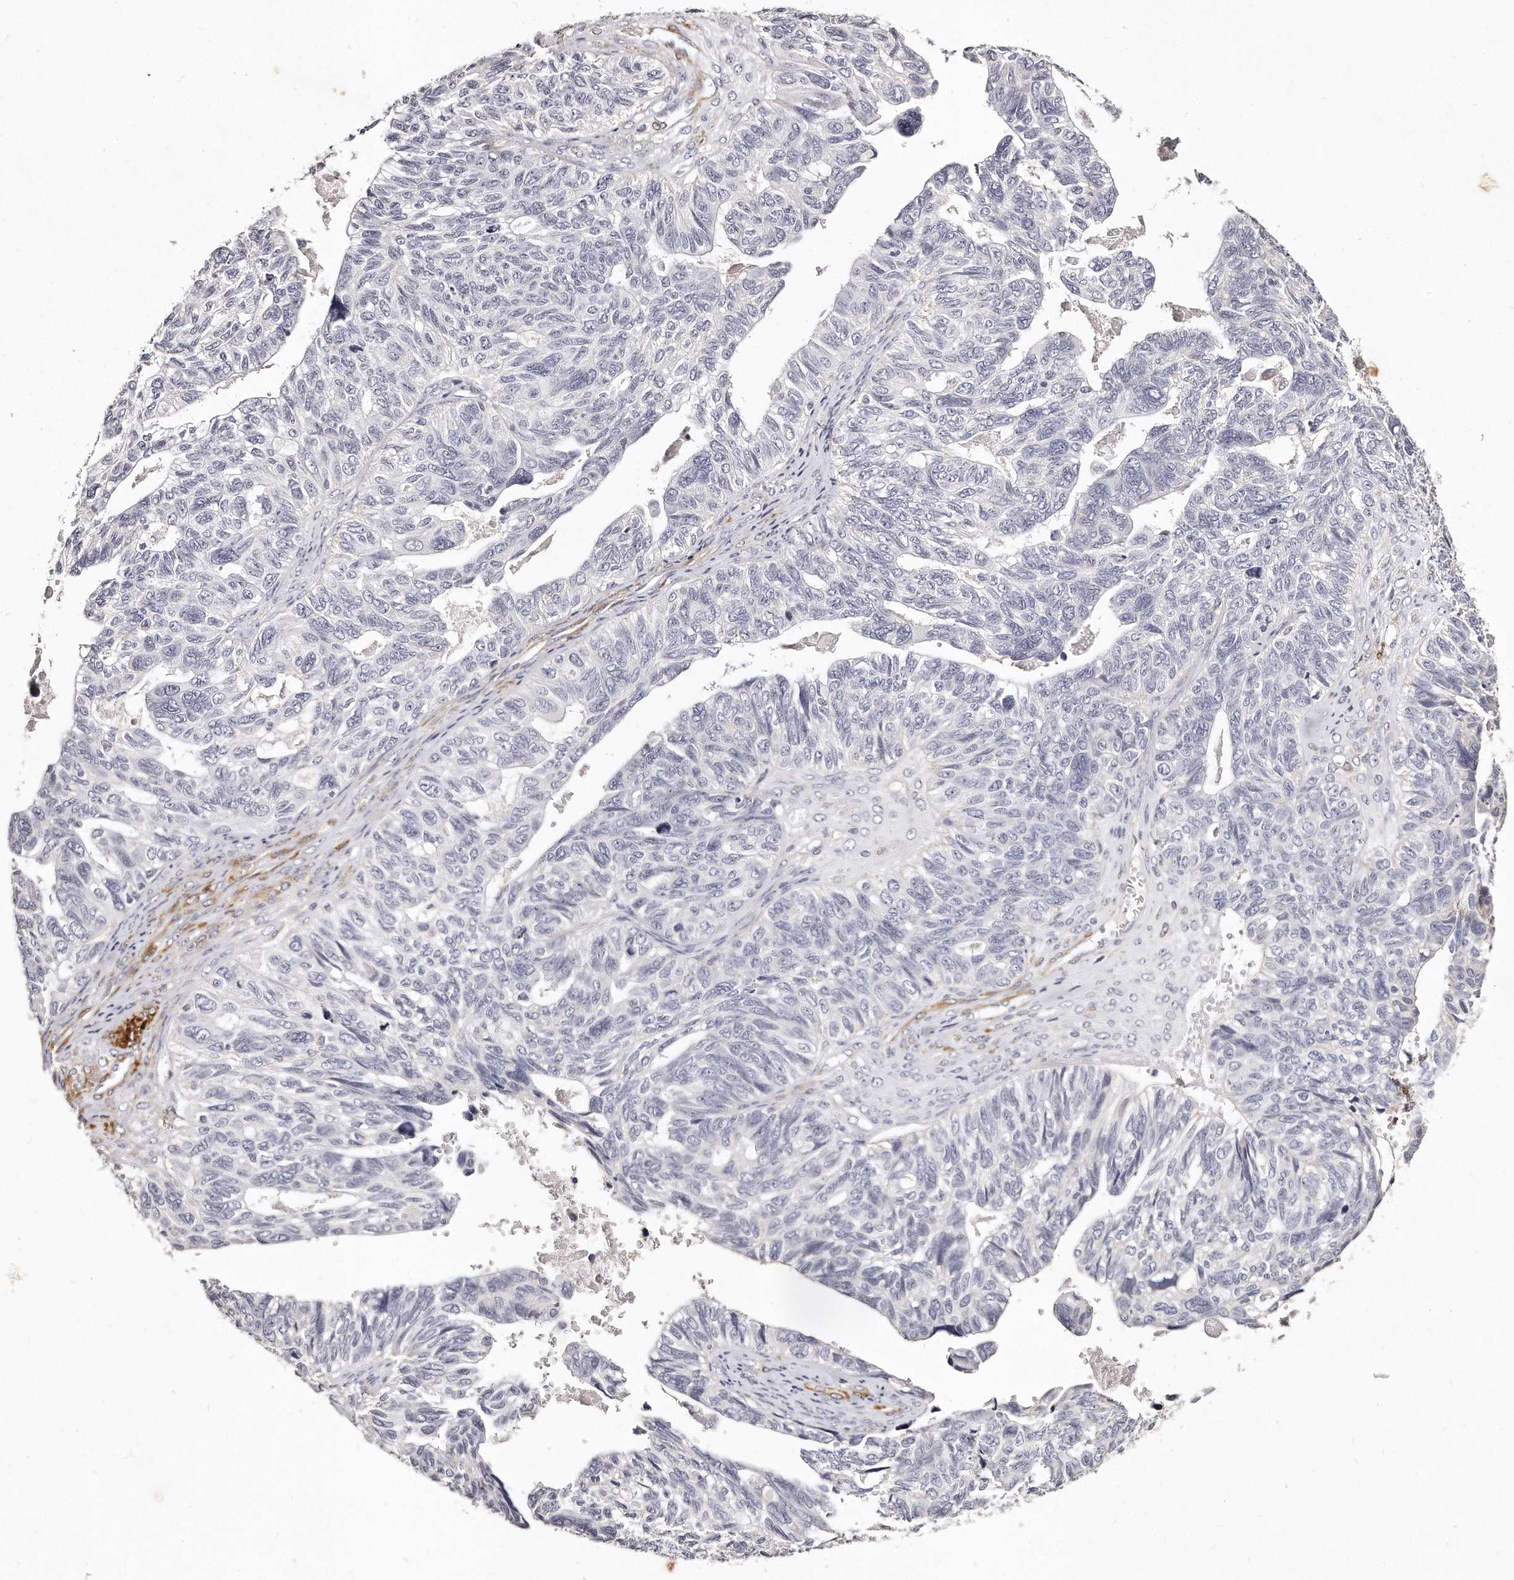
{"staining": {"intensity": "negative", "quantity": "none", "location": "none"}, "tissue": "ovarian cancer", "cell_type": "Tumor cells", "image_type": "cancer", "snomed": [{"axis": "morphology", "description": "Cystadenocarcinoma, serous, NOS"}, {"axis": "topography", "description": "Ovary"}], "caption": "Human serous cystadenocarcinoma (ovarian) stained for a protein using IHC displays no expression in tumor cells.", "gene": "LMOD1", "patient": {"sex": "female", "age": 79}}